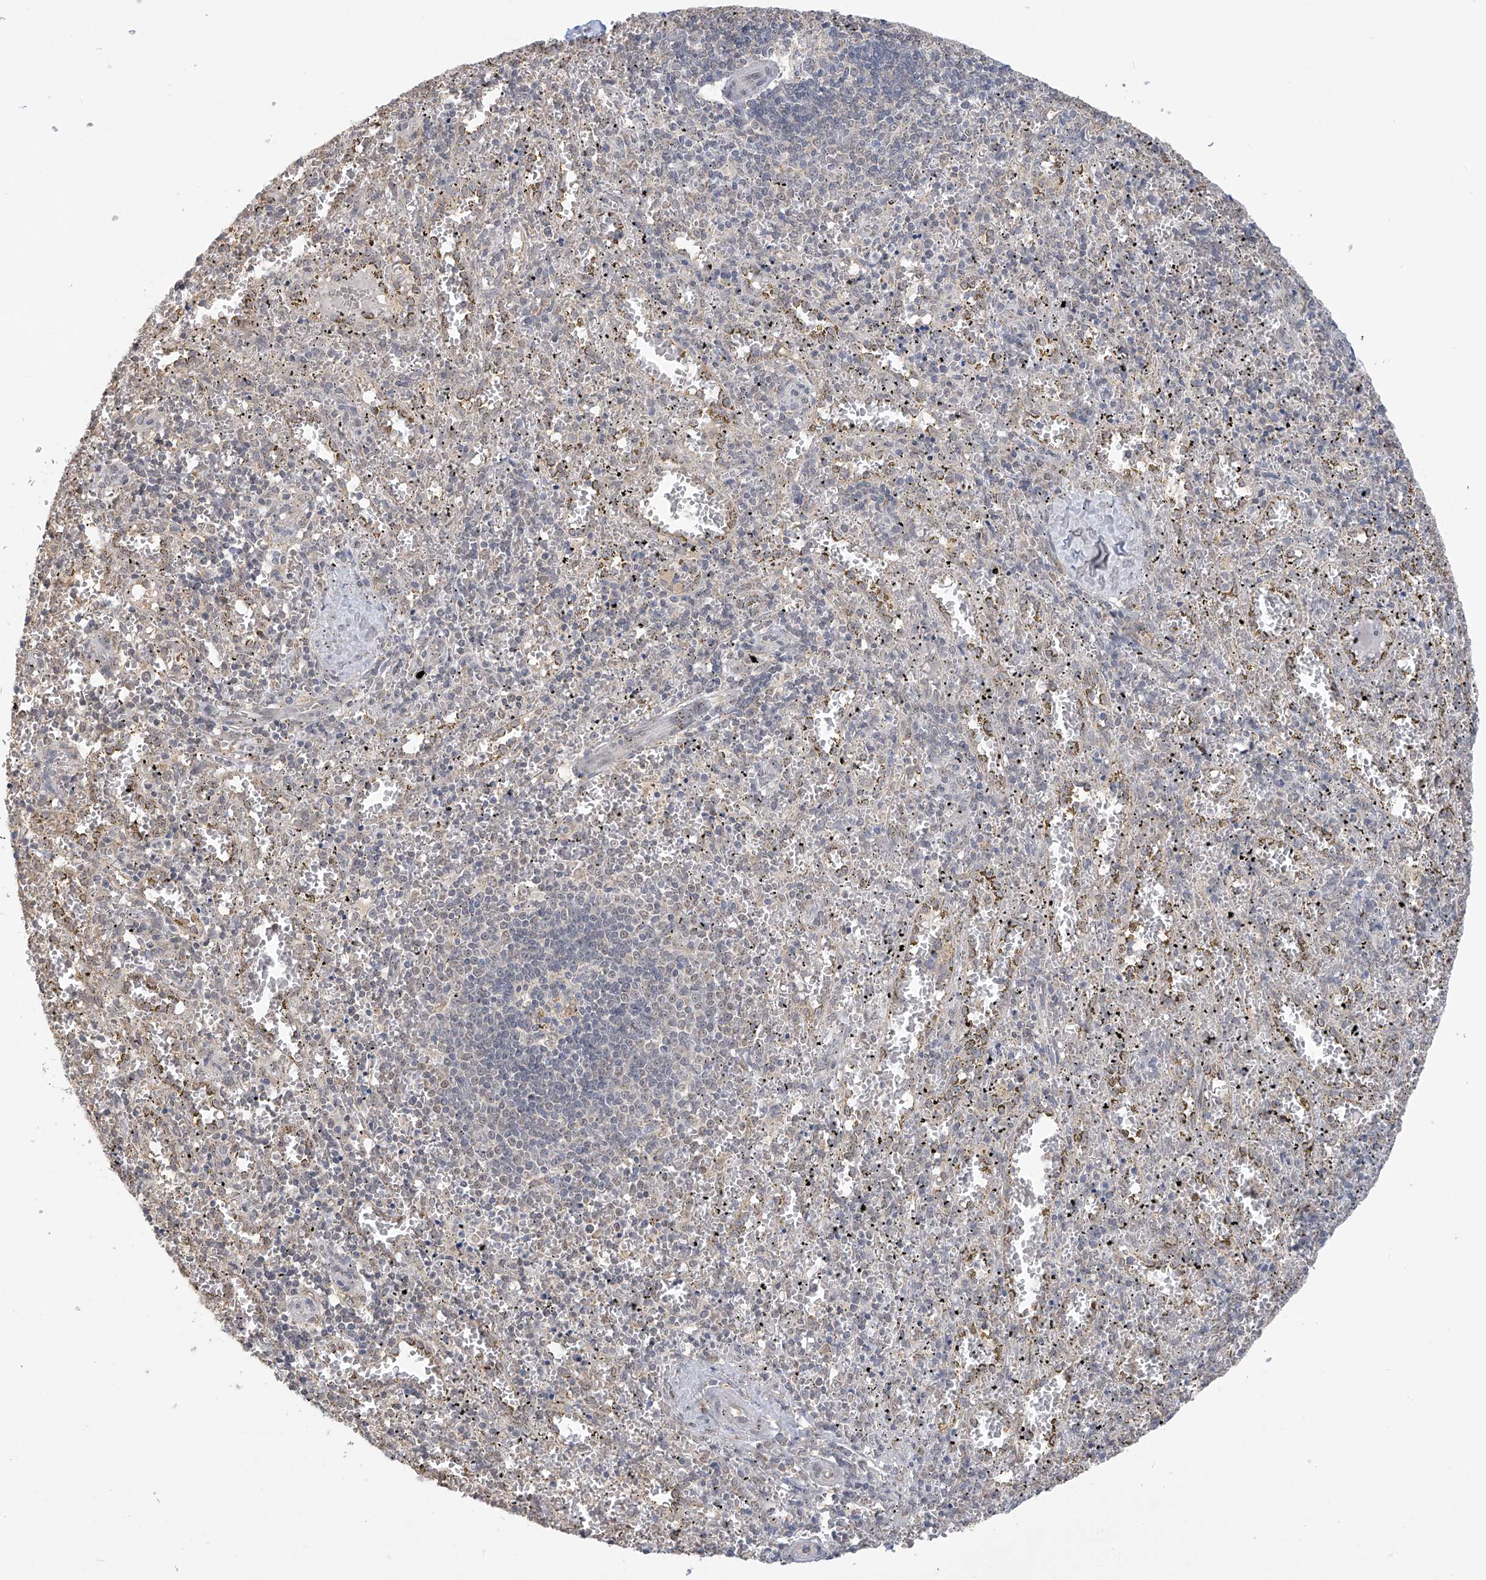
{"staining": {"intensity": "weak", "quantity": "<25%", "location": "nuclear"}, "tissue": "spleen", "cell_type": "Cells in red pulp", "image_type": "normal", "snomed": [{"axis": "morphology", "description": "Normal tissue, NOS"}, {"axis": "topography", "description": "Spleen"}], "caption": "Cells in red pulp show no significant staining in benign spleen. (DAB (3,3'-diaminobenzidine) immunohistochemistry (IHC), high magnification).", "gene": "KIAA1522", "patient": {"sex": "male", "age": 11}}